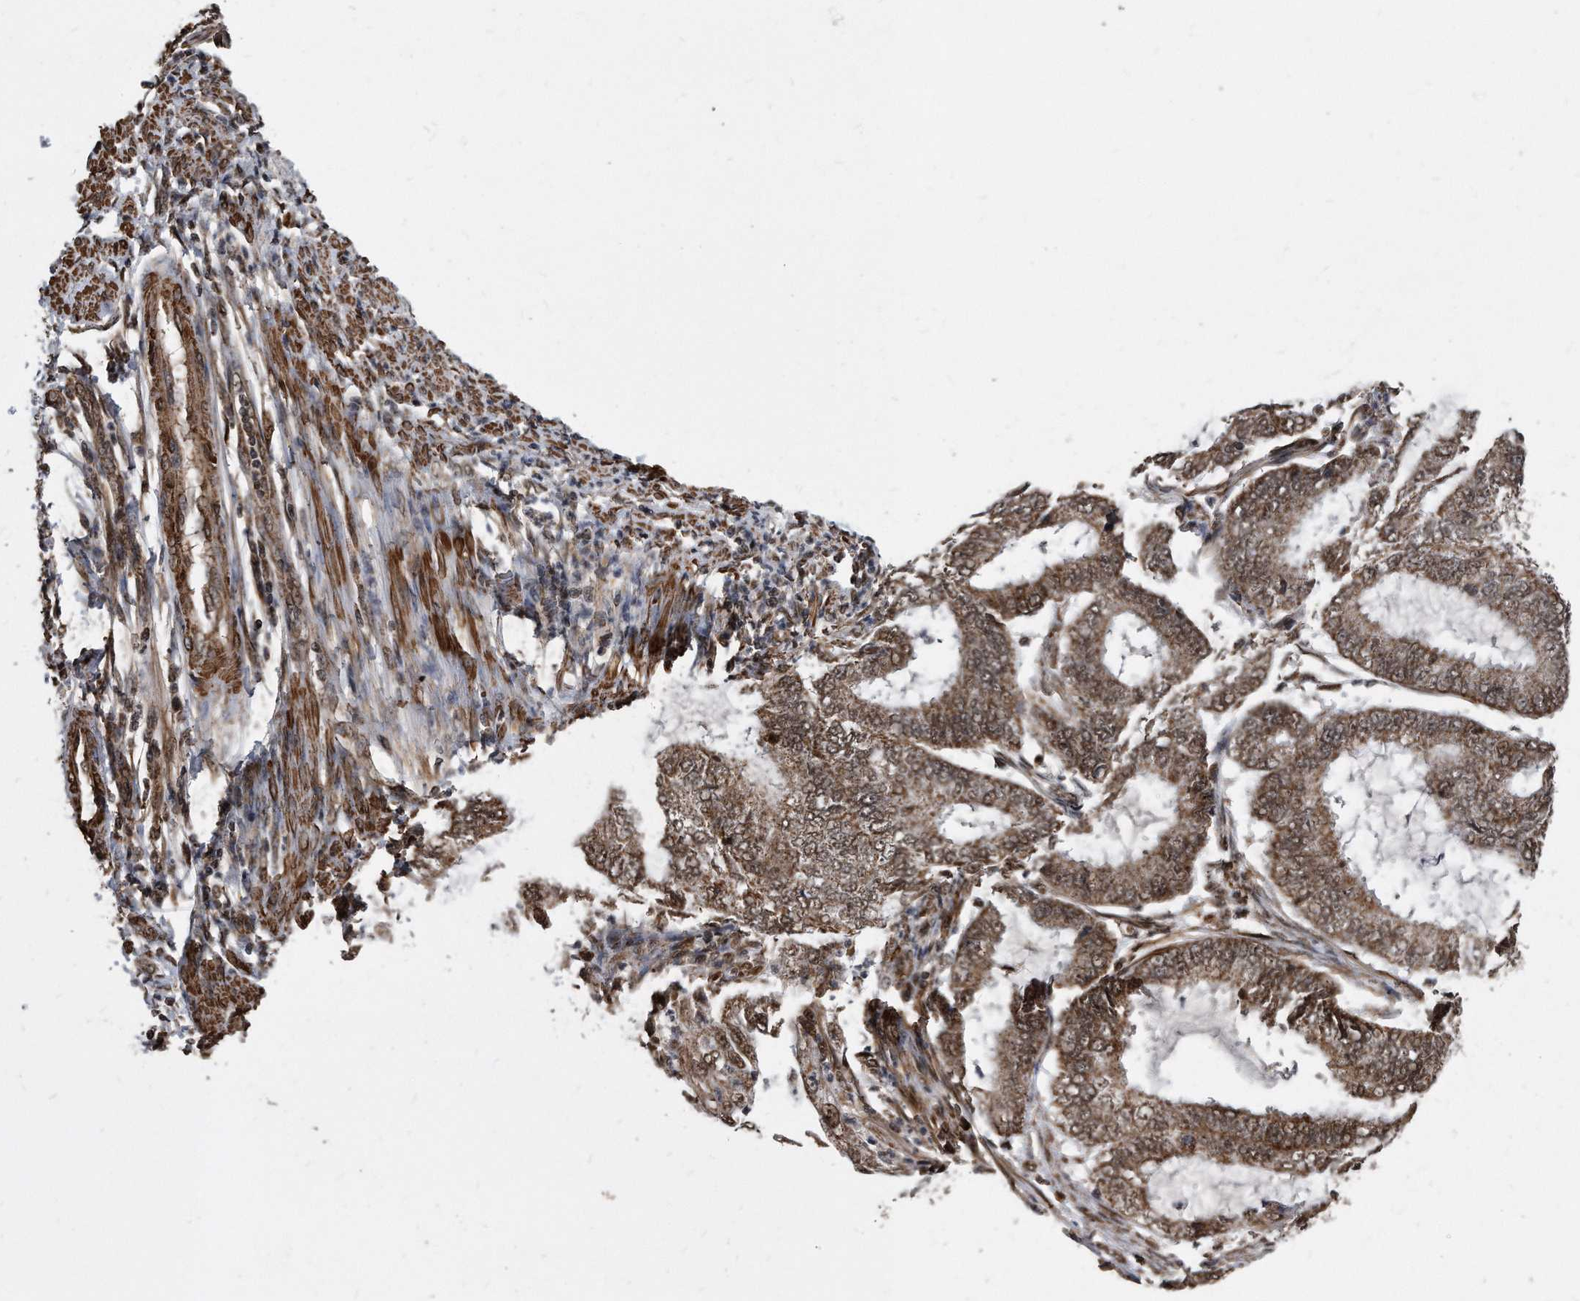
{"staining": {"intensity": "moderate", "quantity": ">75%", "location": "cytoplasmic/membranous,nuclear"}, "tissue": "endometrial cancer", "cell_type": "Tumor cells", "image_type": "cancer", "snomed": [{"axis": "morphology", "description": "Adenocarcinoma, NOS"}, {"axis": "topography", "description": "Endometrium"}], "caption": "A brown stain shows moderate cytoplasmic/membranous and nuclear staining of a protein in endometrial cancer (adenocarcinoma) tumor cells.", "gene": "DUSP22", "patient": {"sex": "female", "age": 49}}